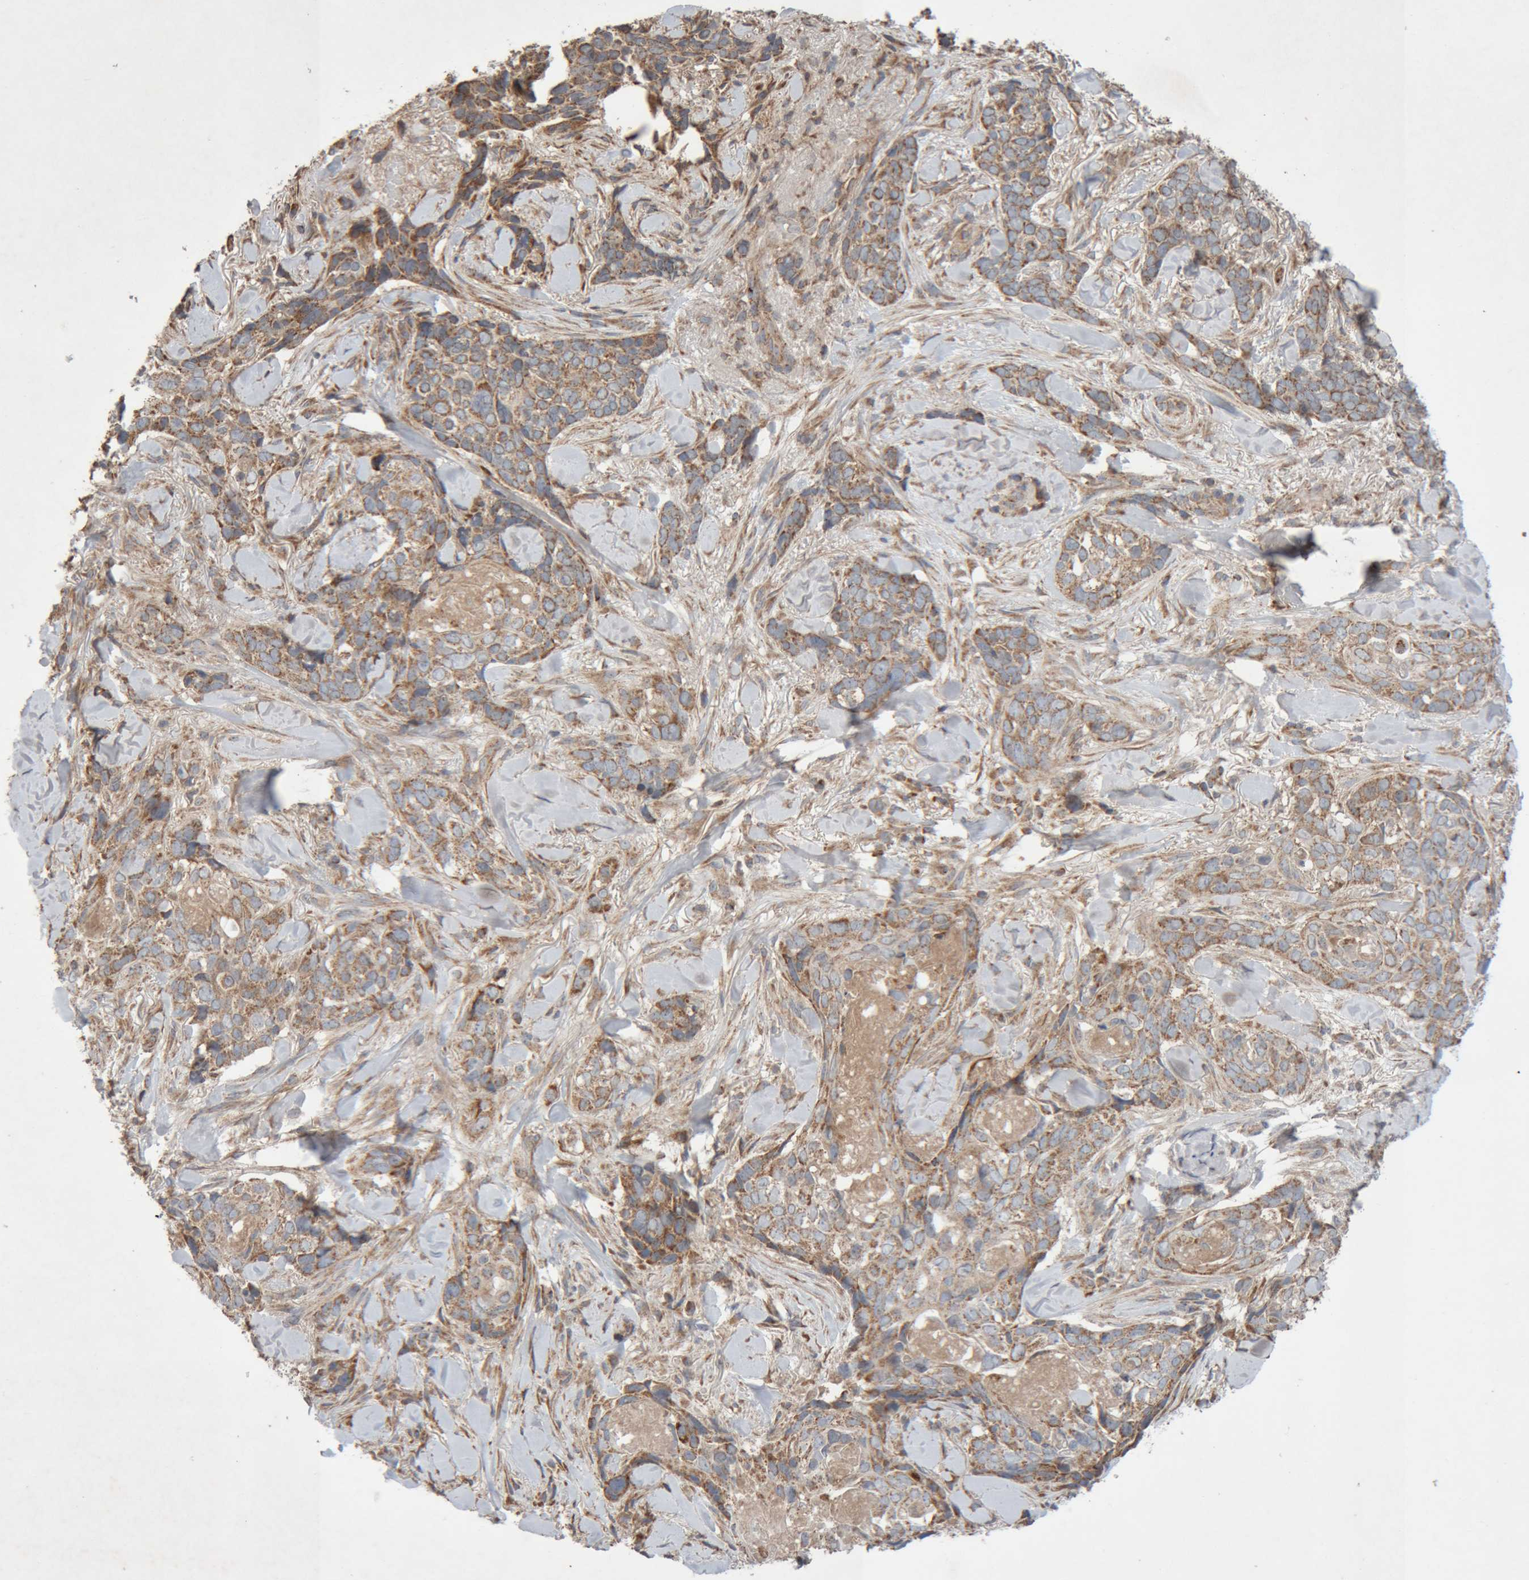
{"staining": {"intensity": "moderate", "quantity": ">75%", "location": "cytoplasmic/membranous"}, "tissue": "skin cancer", "cell_type": "Tumor cells", "image_type": "cancer", "snomed": [{"axis": "morphology", "description": "Basal cell carcinoma"}, {"axis": "topography", "description": "Skin"}], "caption": "High-power microscopy captured an IHC histopathology image of basal cell carcinoma (skin), revealing moderate cytoplasmic/membranous expression in approximately >75% of tumor cells. The staining was performed using DAB (3,3'-diaminobenzidine) to visualize the protein expression in brown, while the nuclei were stained in blue with hematoxylin (Magnification: 20x).", "gene": "KIF21B", "patient": {"sex": "female", "age": 82}}